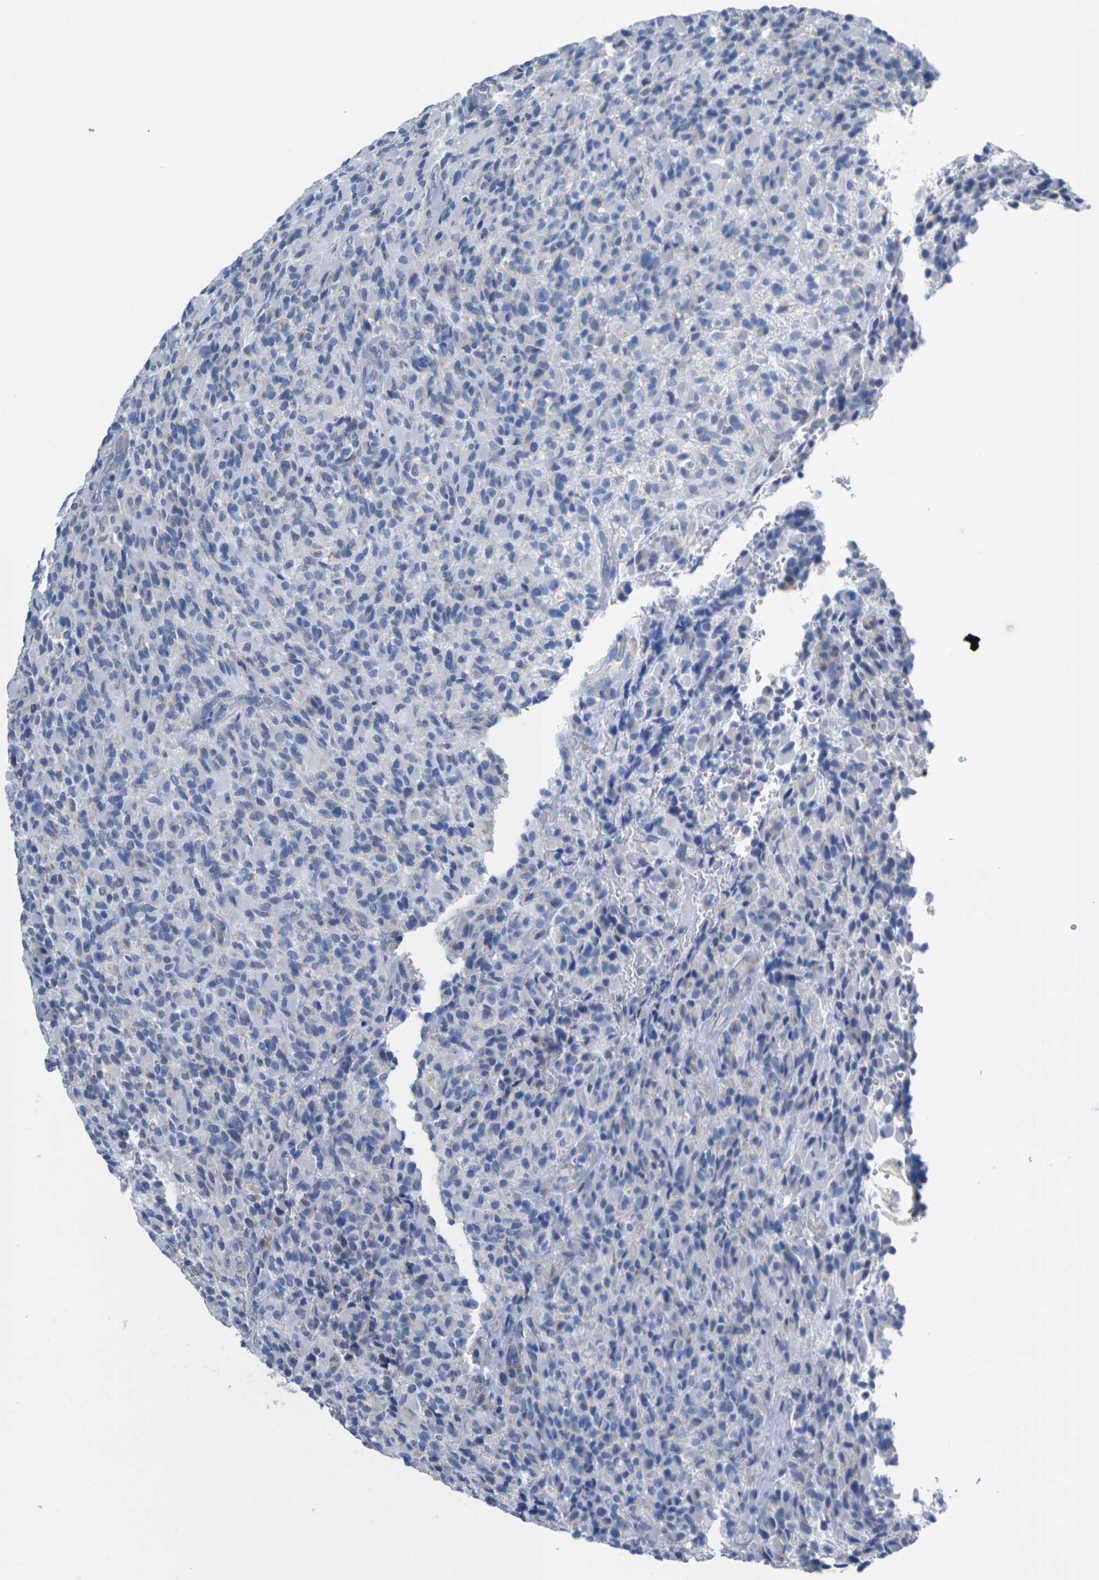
{"staining": {"intensity": "negative", "quantity": "none", "location": "none"}, "tissue": "glioma", "cell_type": "Tumor cells", "image_type": "cancer", "snomed": [{"axis": "morphology", "description": "Glioma, malignant, High grade"}, {"axis": "topography", "description": "Brain"}], "caption": "Immunohistochemistry (IHC) image of neoplastic tissue: human glioma stained with DAB (3,3'-diaminobenzidine) reveals no significant protein expression in tumor cells.", "gene": "TMEM204", "patient": {"sex": "male", "age": 71}}